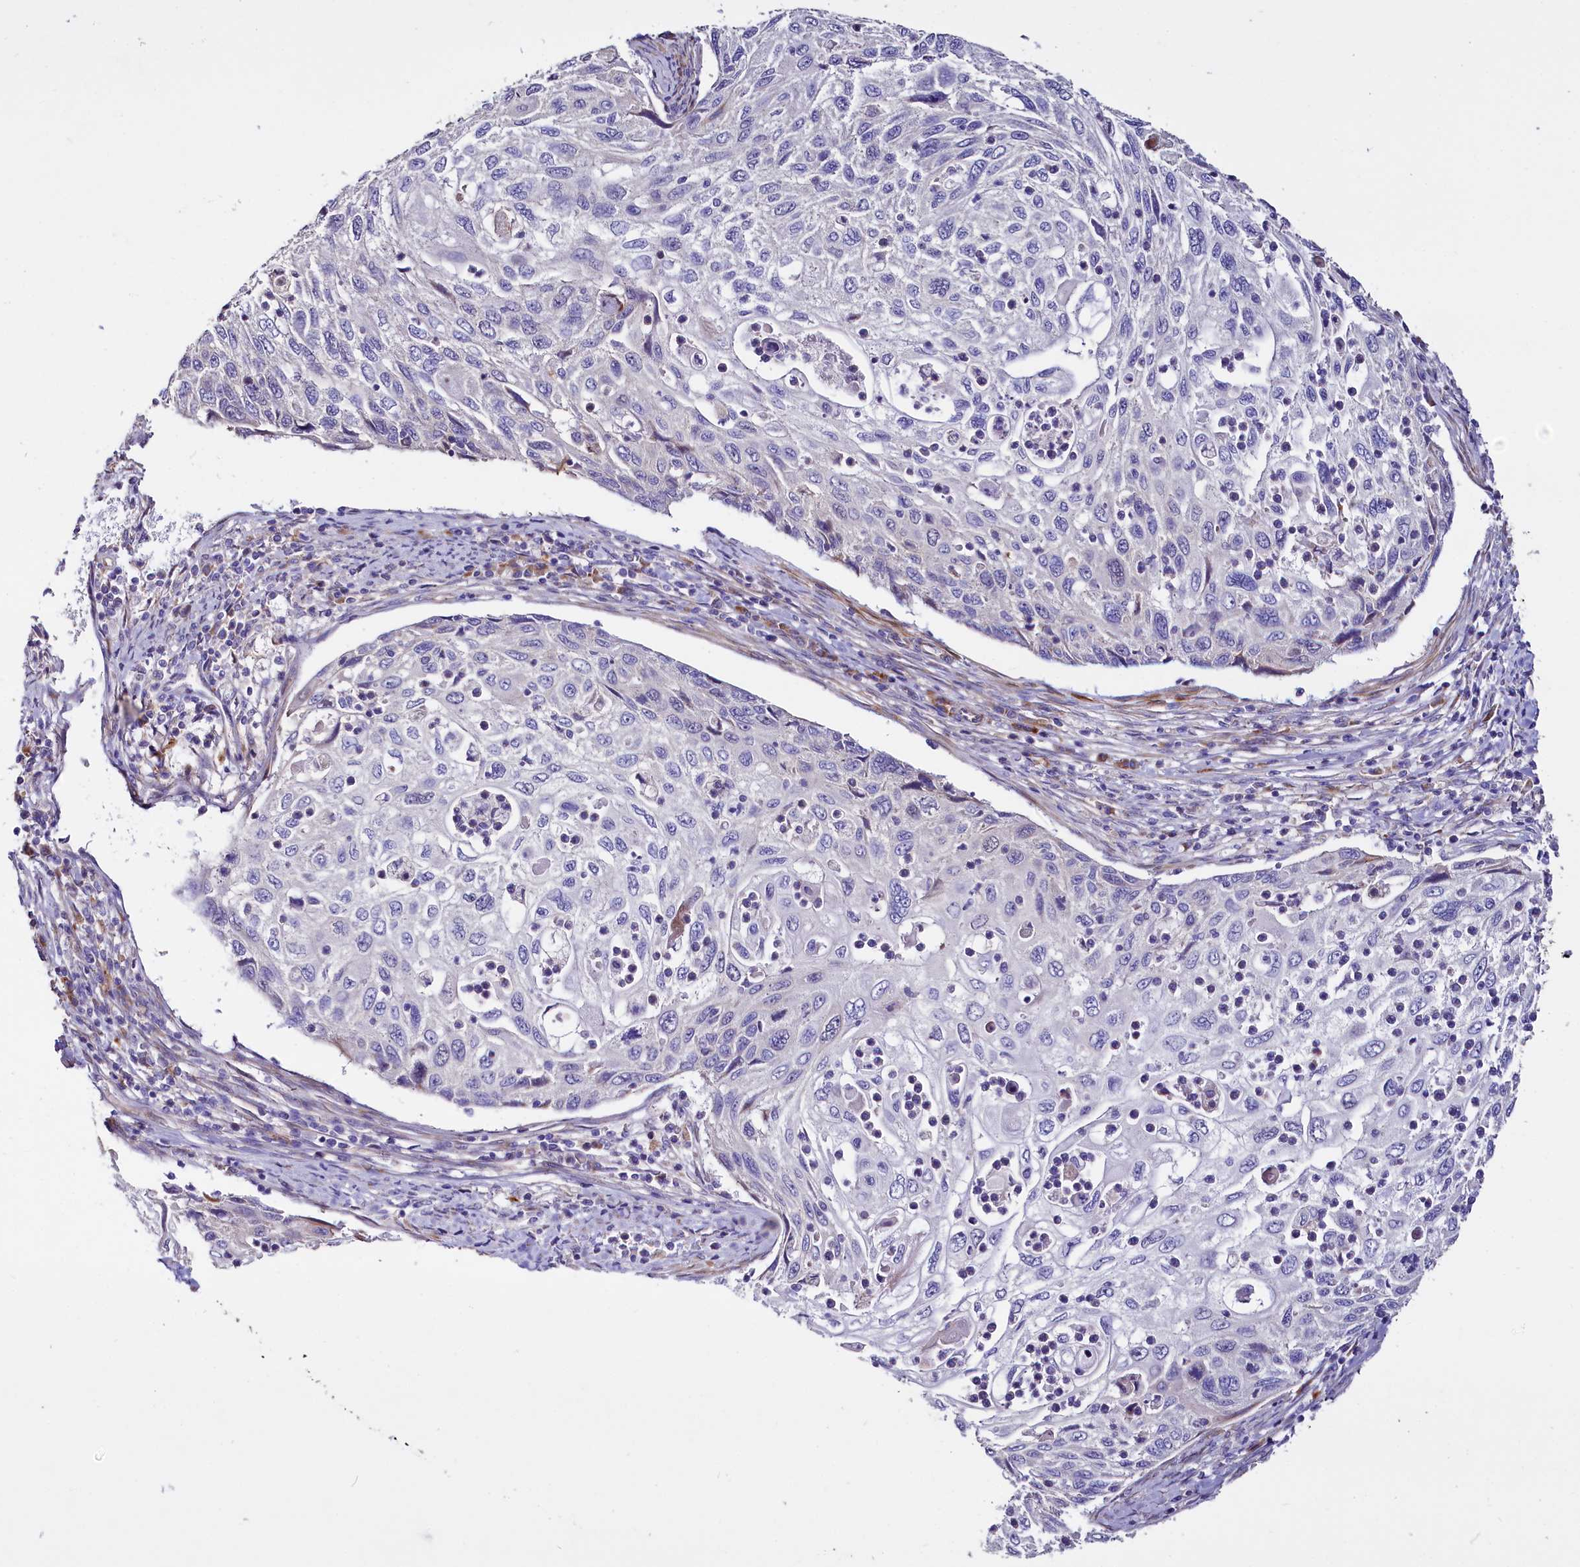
{"staining": {"intensity": "negative", "quantity": "none", "location": "none"}, "tissue": "cervical cancer", "cell_type": "Tumor cells", "image_type": "cancer", "snomed": [{"axis": "morphology", "description": "Squamous cell carcinoma, NOS"}, {"axis": "topography", "description": "Cervix"}], "caption": "The histopathology image reveals no significant staining in tumor cells of squamous cell carcinoma (cervical).", "gene": "WNT8A", "patient": {"sex": "female", "age": 70}}